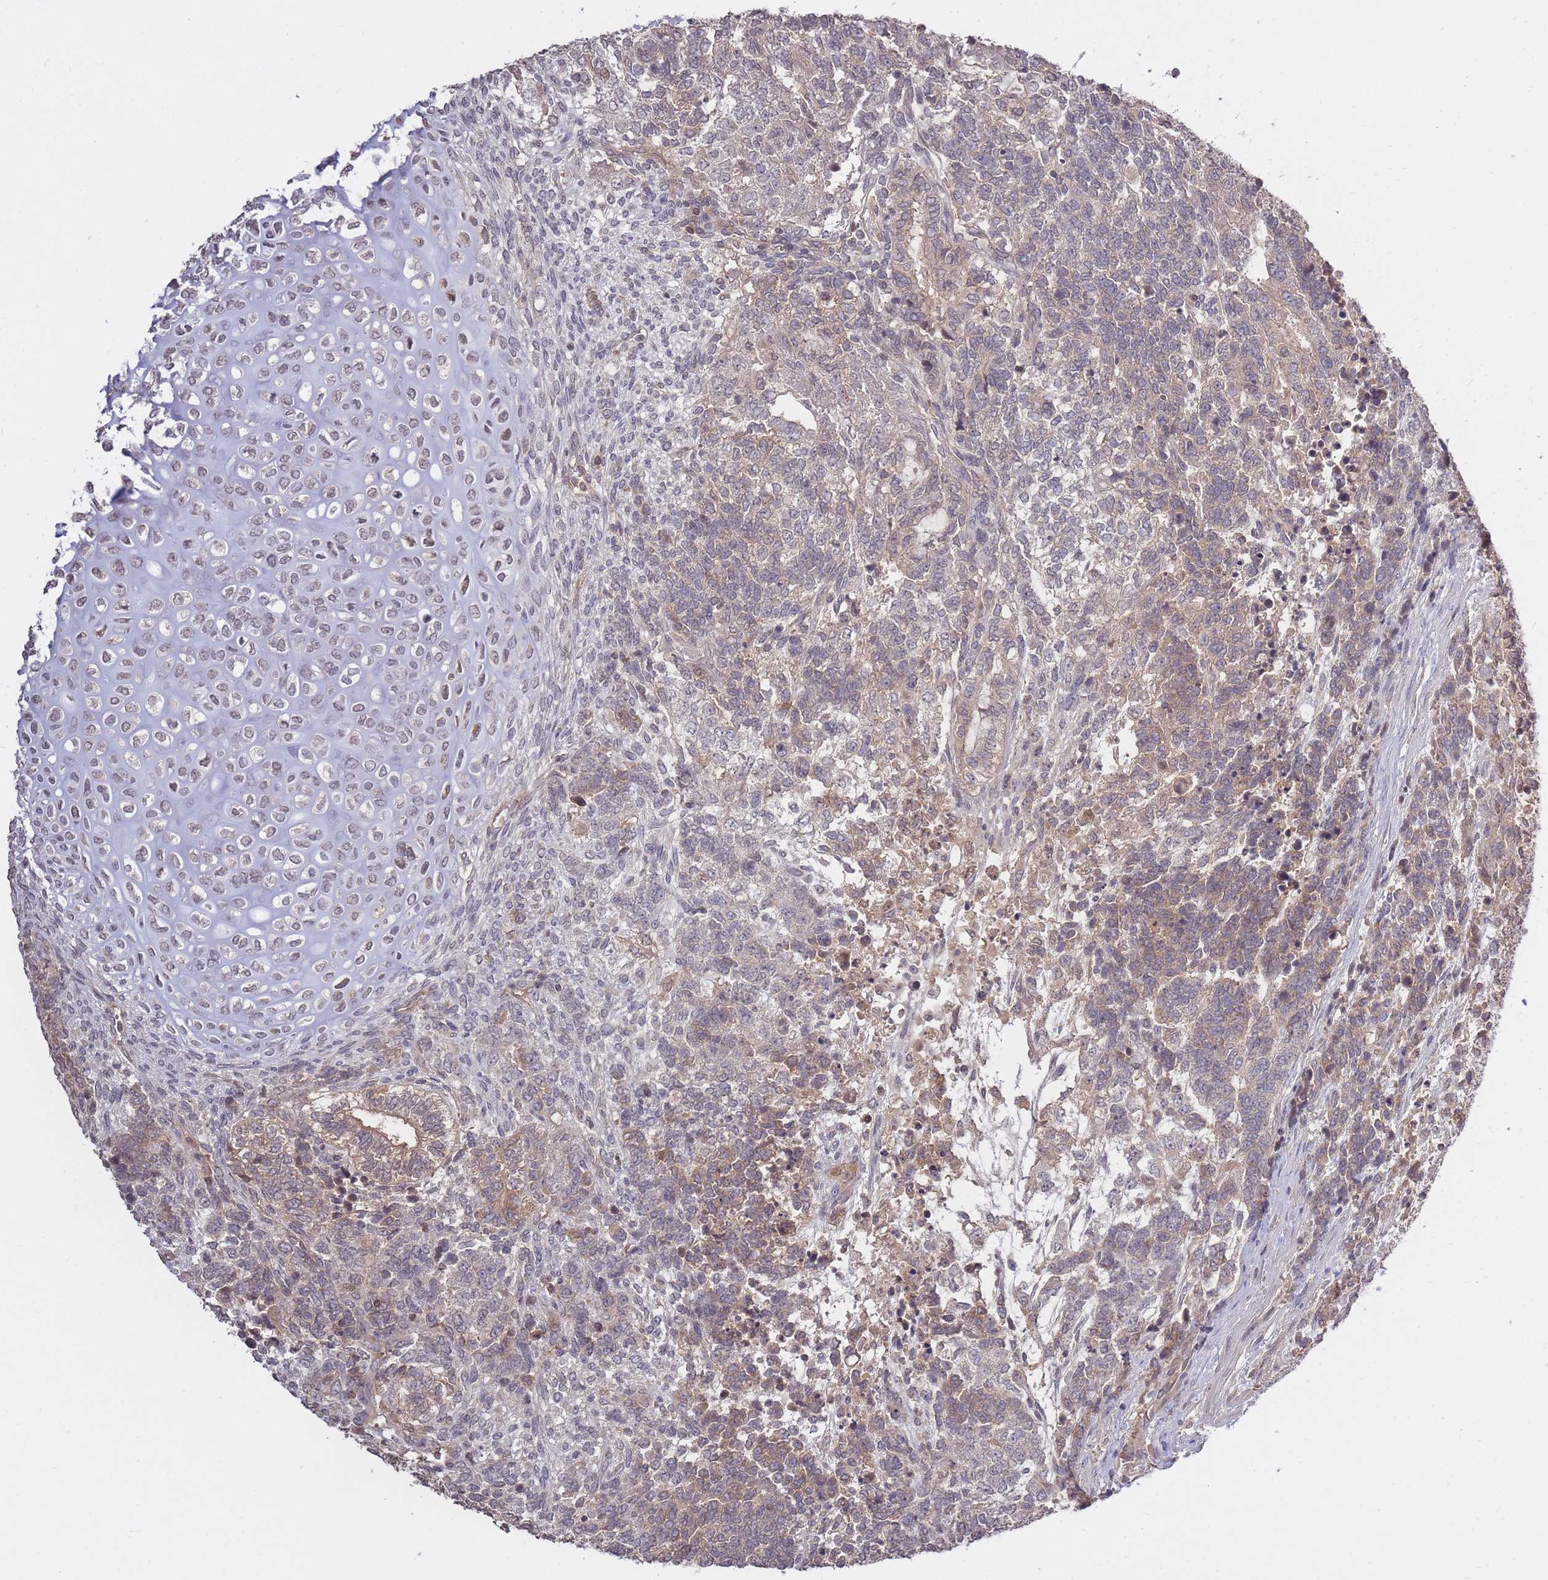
{"staining": {"intensity": "weak", "quantity": "25%-75%", "location": "cytoplasmic/membranous"}, "tissue": "testis cancer", "cell_type": "Tumor cells", "image_type": "cancer", "snomed": [{"axis": "morphology", "description": "Carcinoma, Embryonal, NOS"}, {"axis": "topography", "description": "Testis"}], "caption": "This is a histology image of immunohistochemistry (IHC) staining of testis embryonal carcinoma, which shows weak staining in the cytoplasmic/membranous of tumor cells.", "gene": "ADCYAP1R1", "patient": {"sex": "male", "age": 23}}